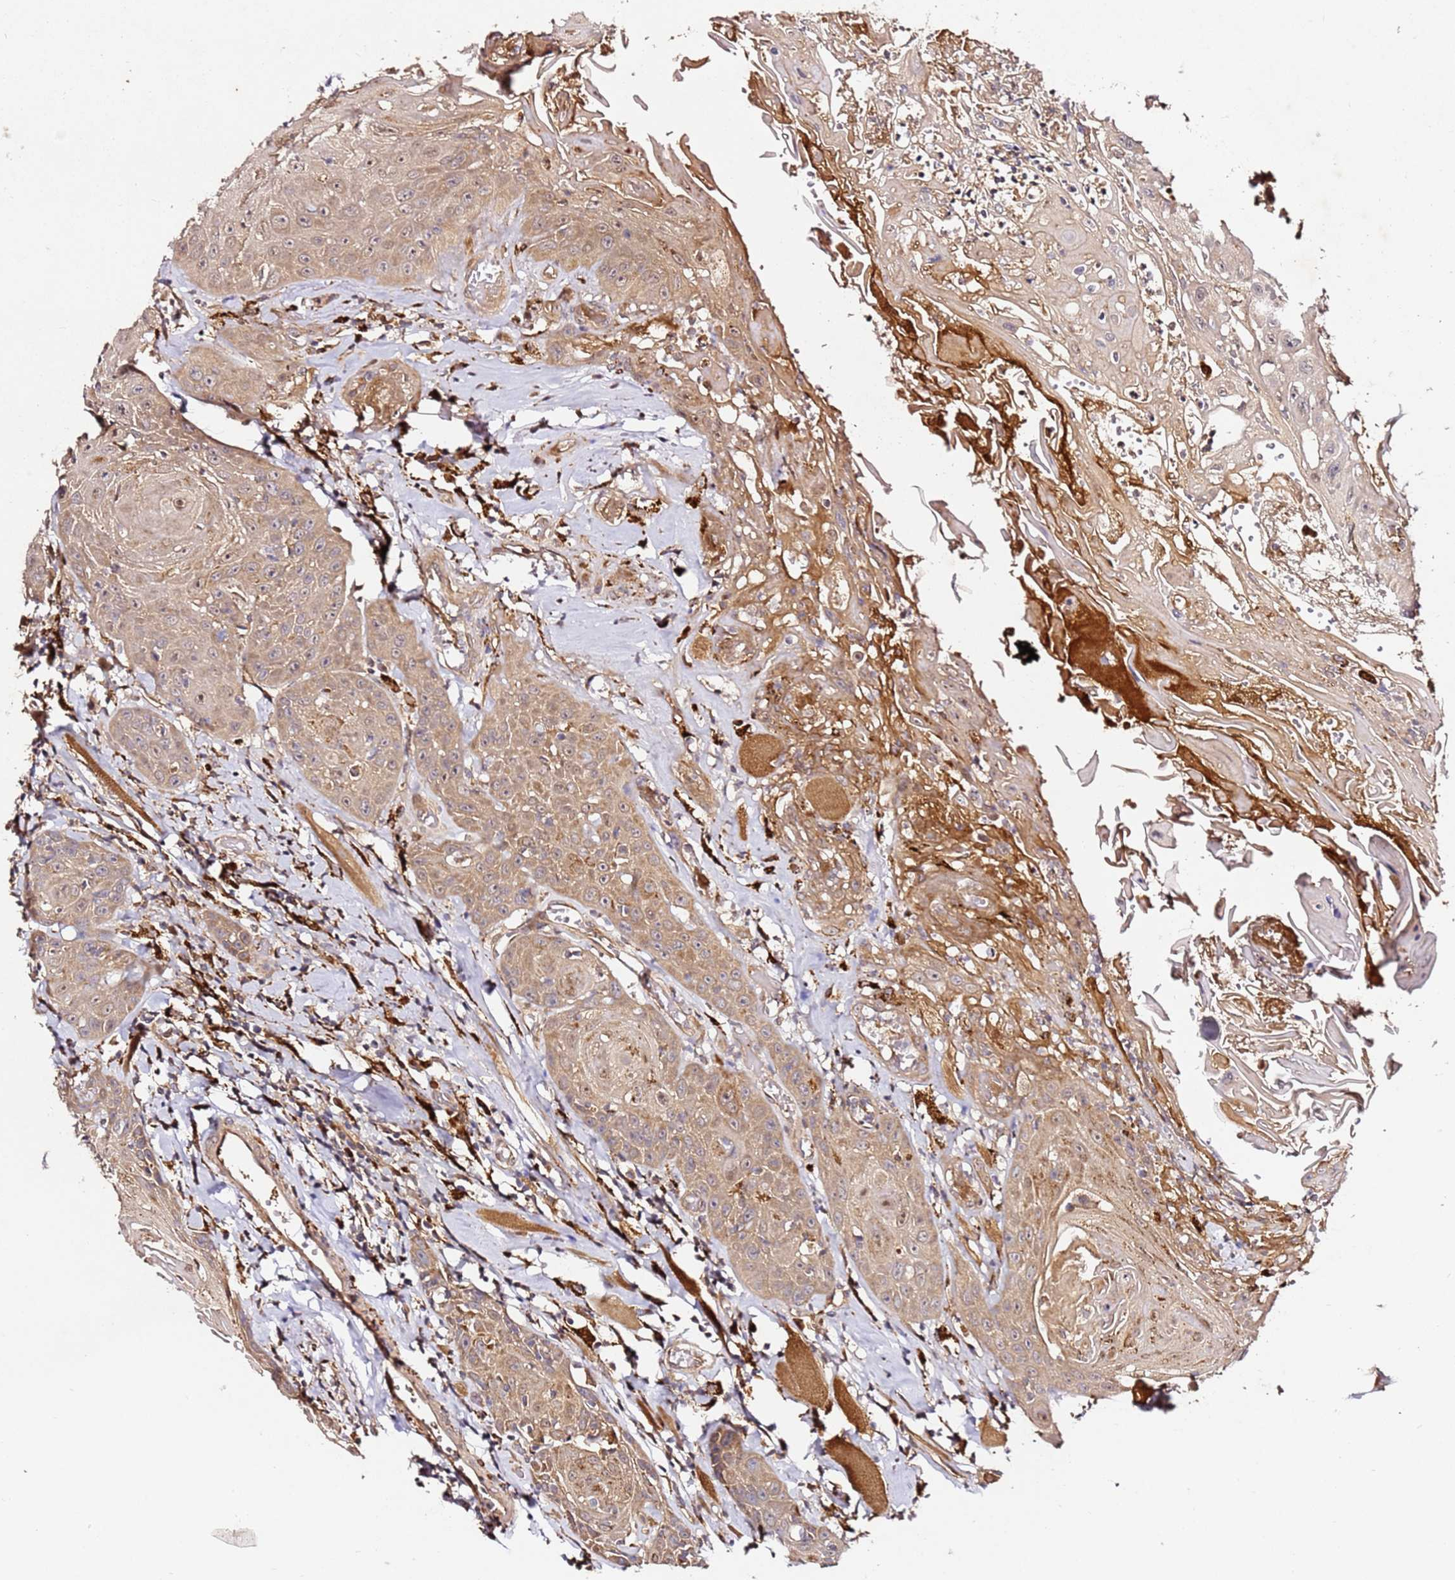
{"staining": {"intensity": "weak", "quantity": ">75%", "location": "cytoplasmic/membranous"}, "tissue": "head and neck cancer", "cell_type": "Tumor cells", "image_type": "cancer", "snomed": [{"axis": "morphology", "description": "Squamous cell carcinoma, NOS"}, {"axis": "topography", "description": "Head-Neck"}], "caption": "Immunohistochemical staining of head and neck cancer displays low levels of weak cytoplasmic/membranous expression in about >75% of tumor cells.", "gene": "ALG11", "patient": {"sex": "female", "age": 59}}